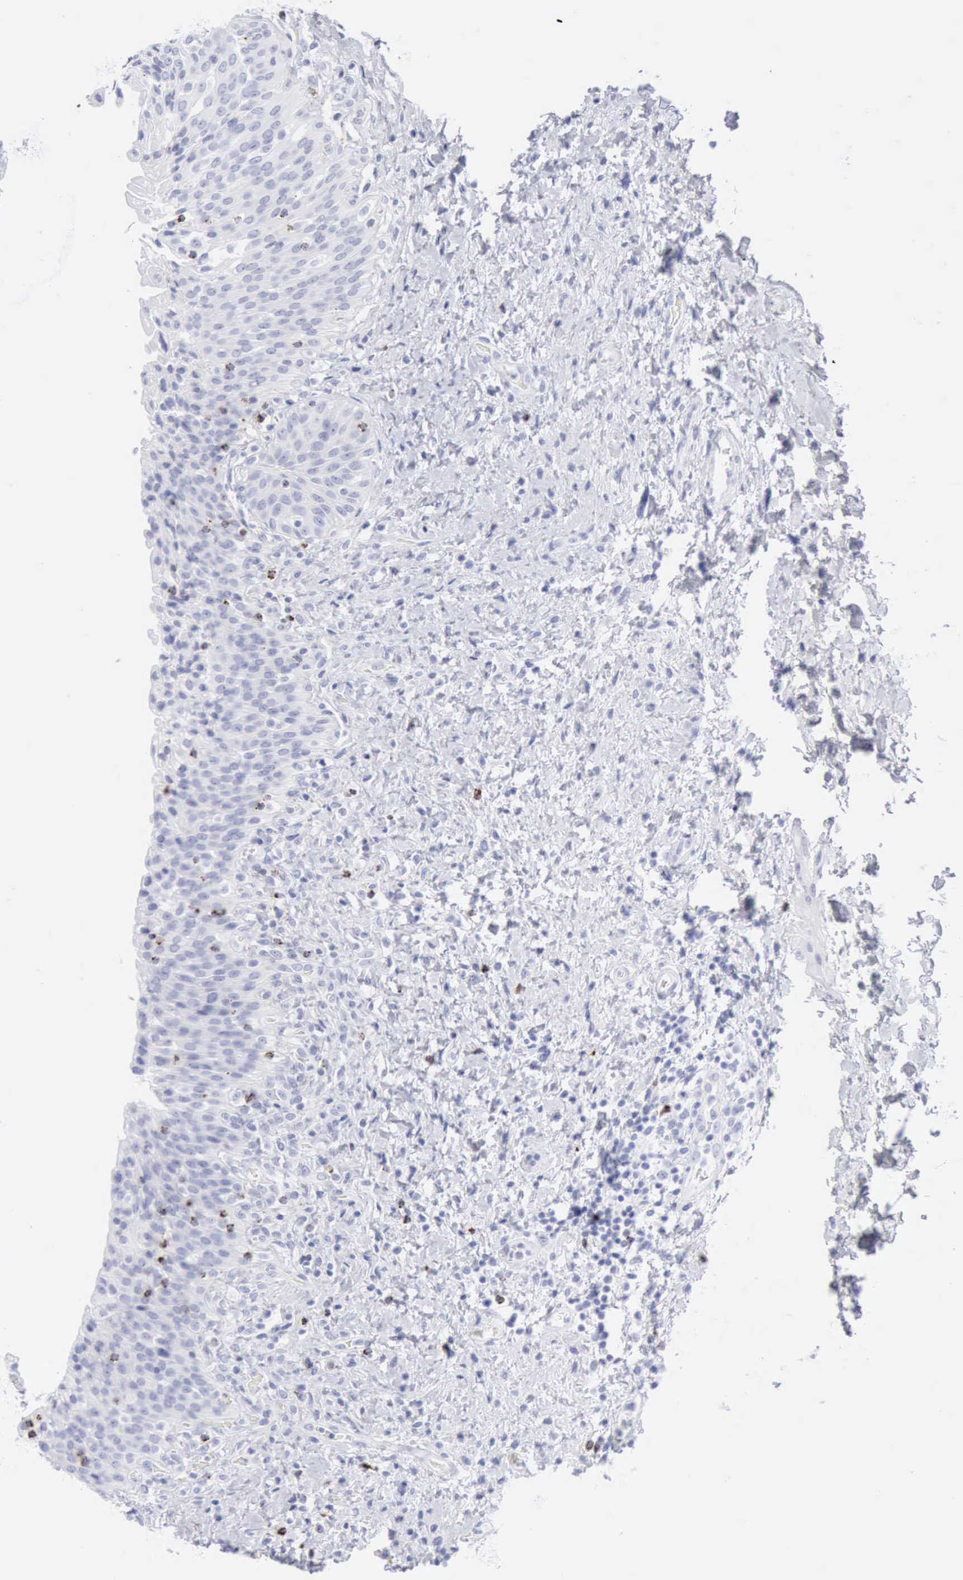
{"staining": {"intensity": "negative", "quantity": "none", "location": "none"}, "tissue": "urinary bladder", "cell_type": "Urothelial cells", "image_type": "normal", "snomed": [{"axis": "morphology", "description": "Normal tissue, NOS"}, {"axis": "topography", "description": "Urinary bladder"}], "caption": "IHC of unremarkable urinary bladder demonstrates no staining in urothelial cells. (DAB IHC visualized using brightfield microscopy, high magnification).", "gene": "GZMB", "patient": {"sex": "male", "age": 51}}